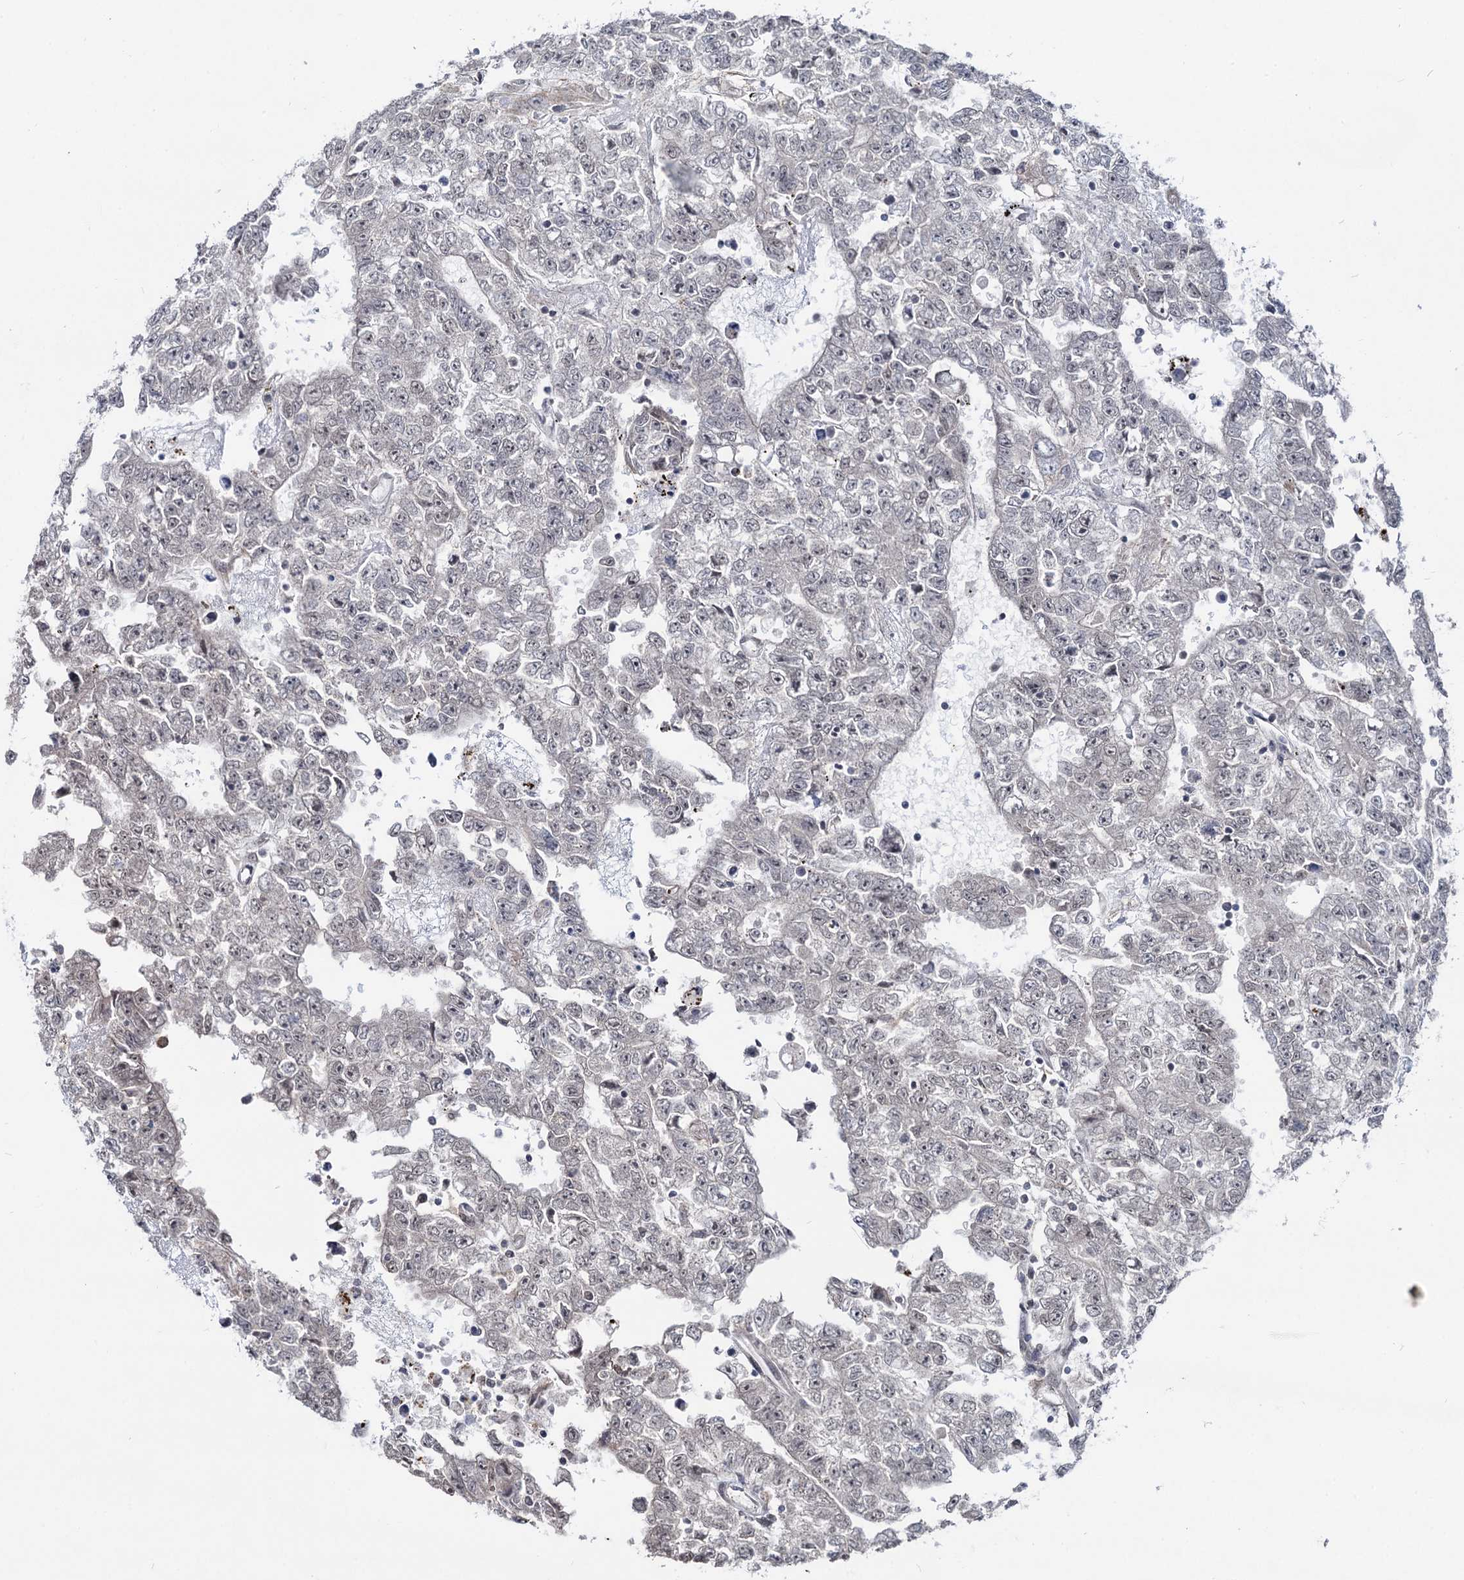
{"staining": {"intensity": "negative", "quantity": "none", "location": "none"}, "tissue": "testis cancer", "cell_type": "Tumor cells", "image_type": "cancer", "snomed": [{"axis": "morphology", "description": "Carcinoma, Embryonal, NOS"}, {"axis": "topography", "description": "Testis"}], "caption": "A histopathology image of human testis cancer is negative for staining in tumor cells.", "gene": "RNF6", "patient": {"sex": "male", "age": 25}}